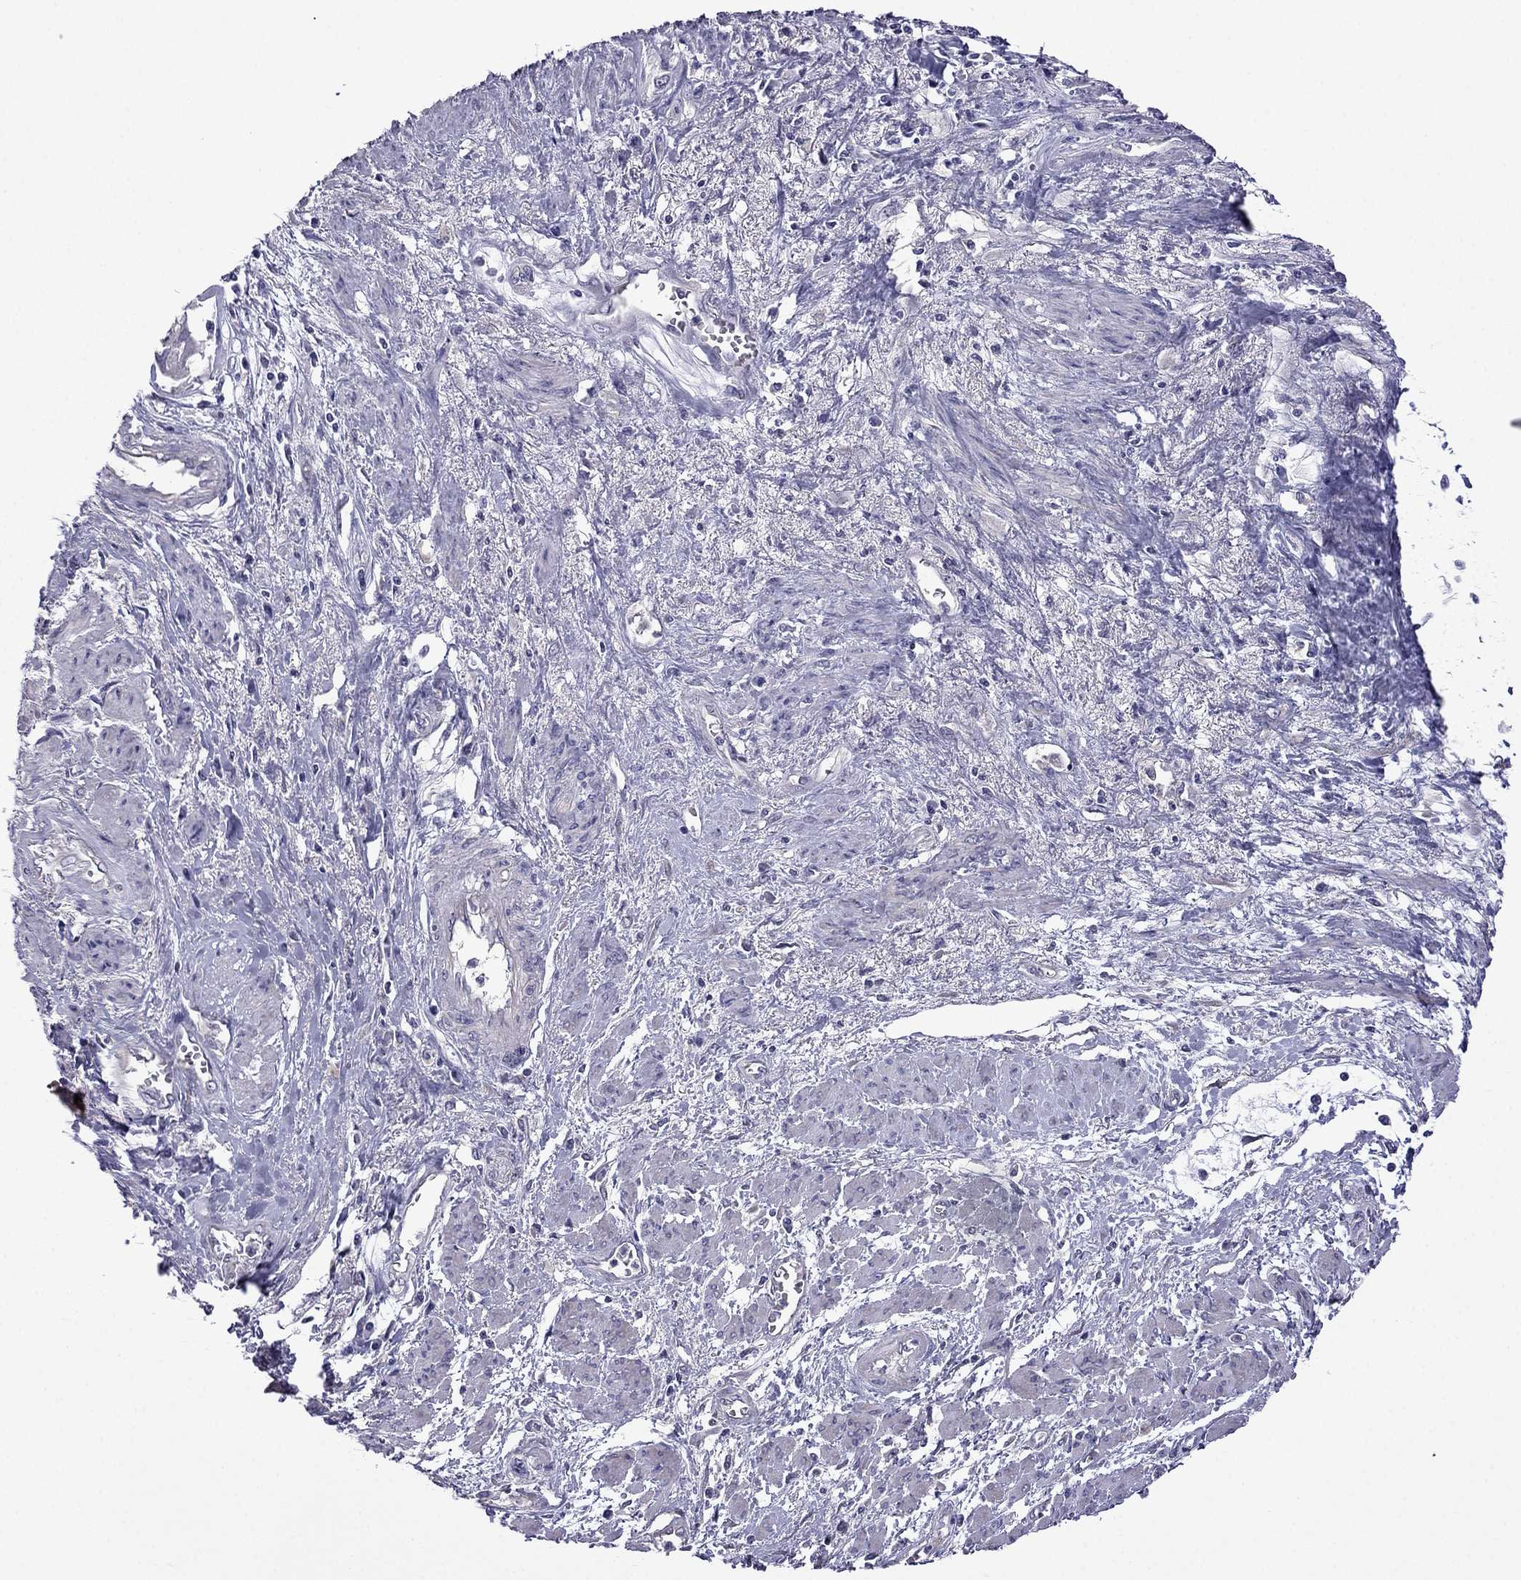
{"staining": {"intensity": "negative", "quantity": "none", "location": "none"}, "tissue": "cervical cancer", "cell_type": "Tumor cells", "image_type": "cancer", "snomed": [{"axis": "morphology", "description": "Squamous cell carcinoma, NOS"}, {"axis": "topography", "description": "Cervix"}], "caption": "IHC micrograph of human cervical squamous cell carcinoma stained for a protein (brown), which shows no expression in tumor cells.", "gene": "SCNN1D", "patient": {"sex": "female", "age": 58}}